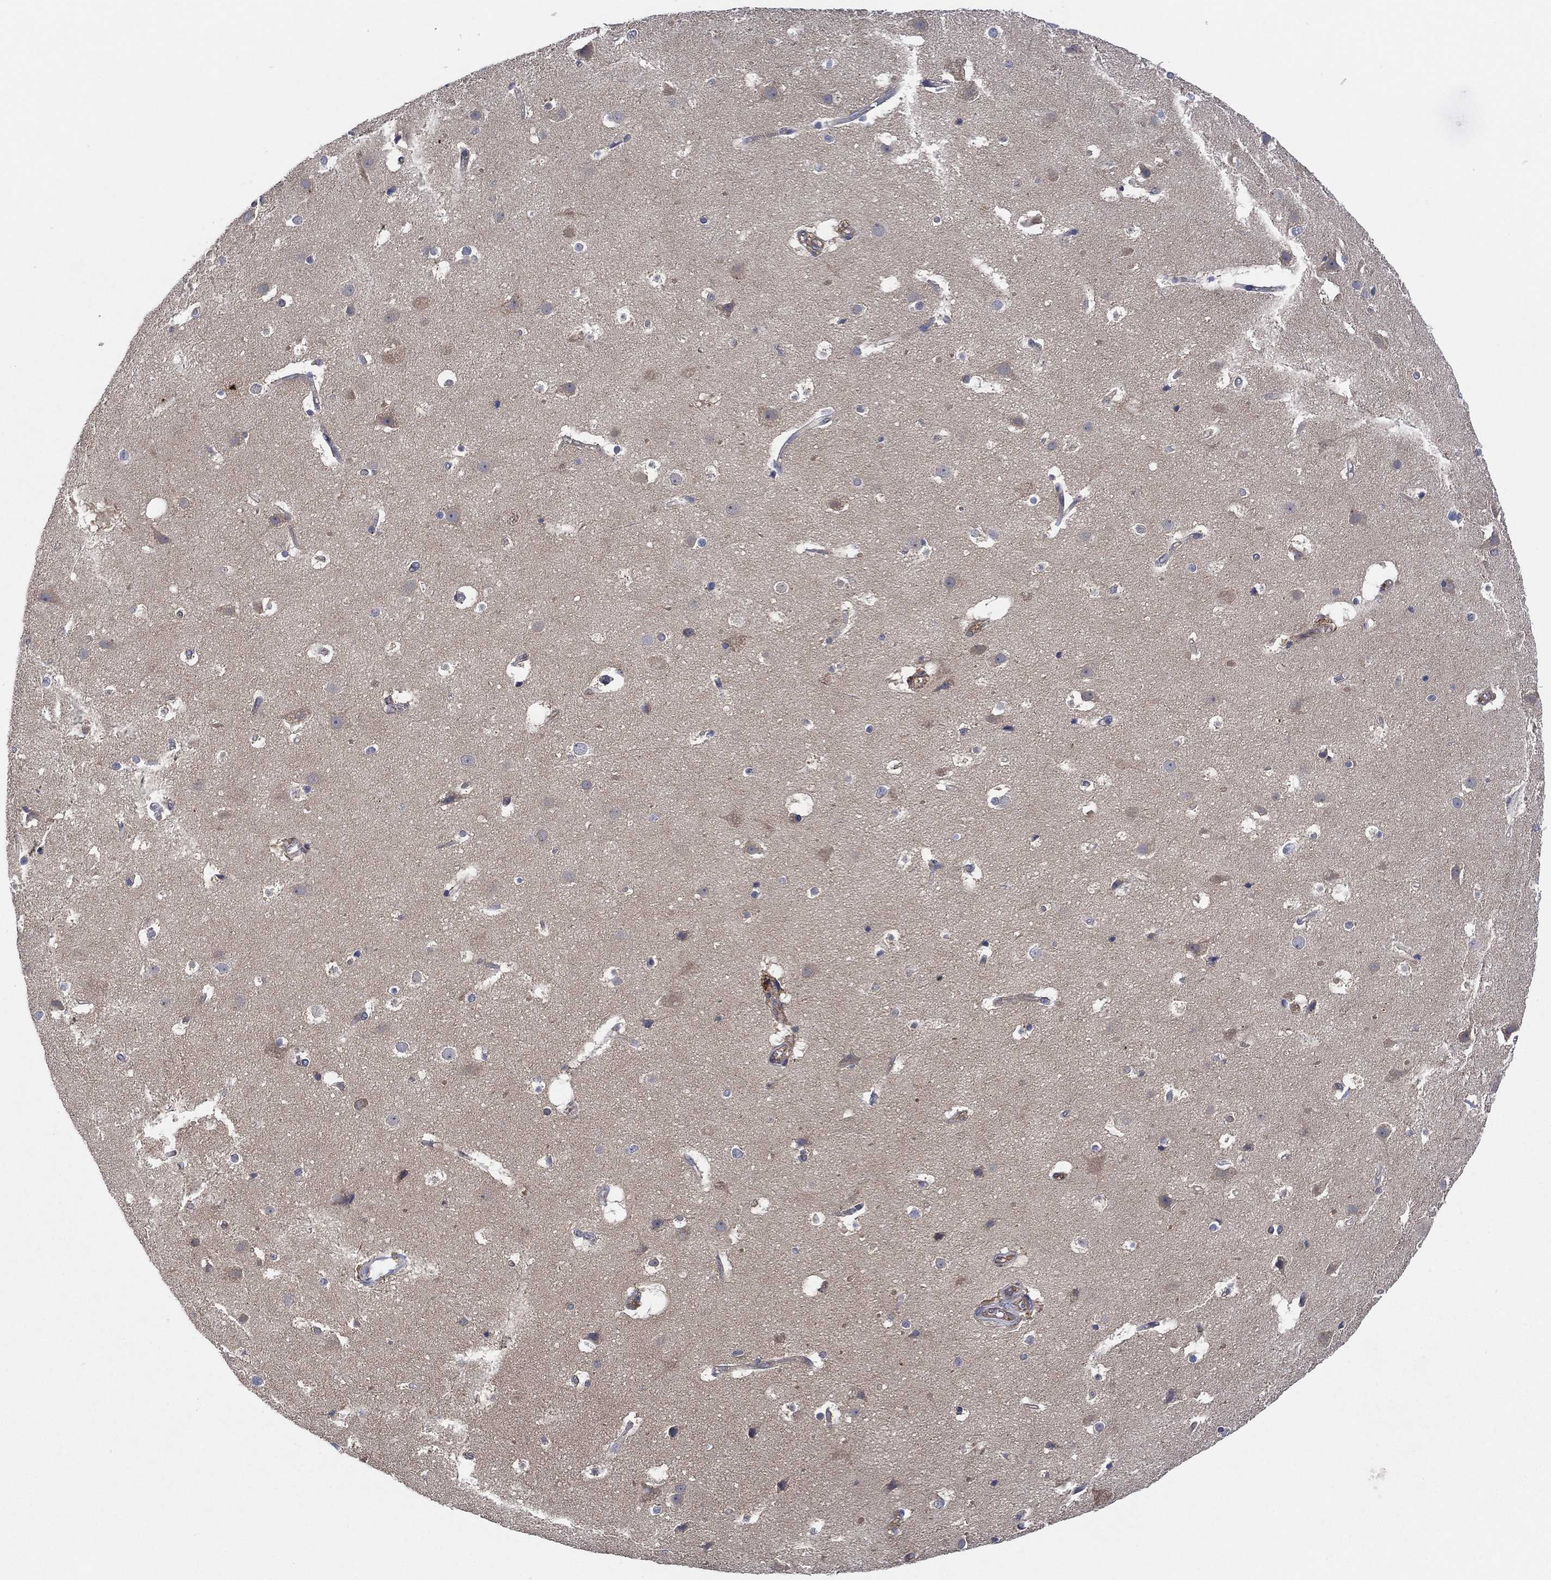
{"staining": {"intensity": "negative", "quantity": "none", "location": "none"}, "tissue": "cerebral cortex", "cell_type": "Endothelial cells", "image_type": "normal", "snomed": [{"axis": "morphology", "description": "Normal tissue, NOS"}, {"axis": "topography", "description": "Cerebral cortex"}], "caption": "IHC image of benign cerebral cortex: human cerebral cortex stained with DAB demonstrates no significant protein positivity in endothelial cells. (Brightfield microscopy of DAB (3,3'-diaminobenzidine) immunohistochemistry (IHC) at high magnification).", "gene": "FES", "patient": {"sex": "female", "age": 52}}